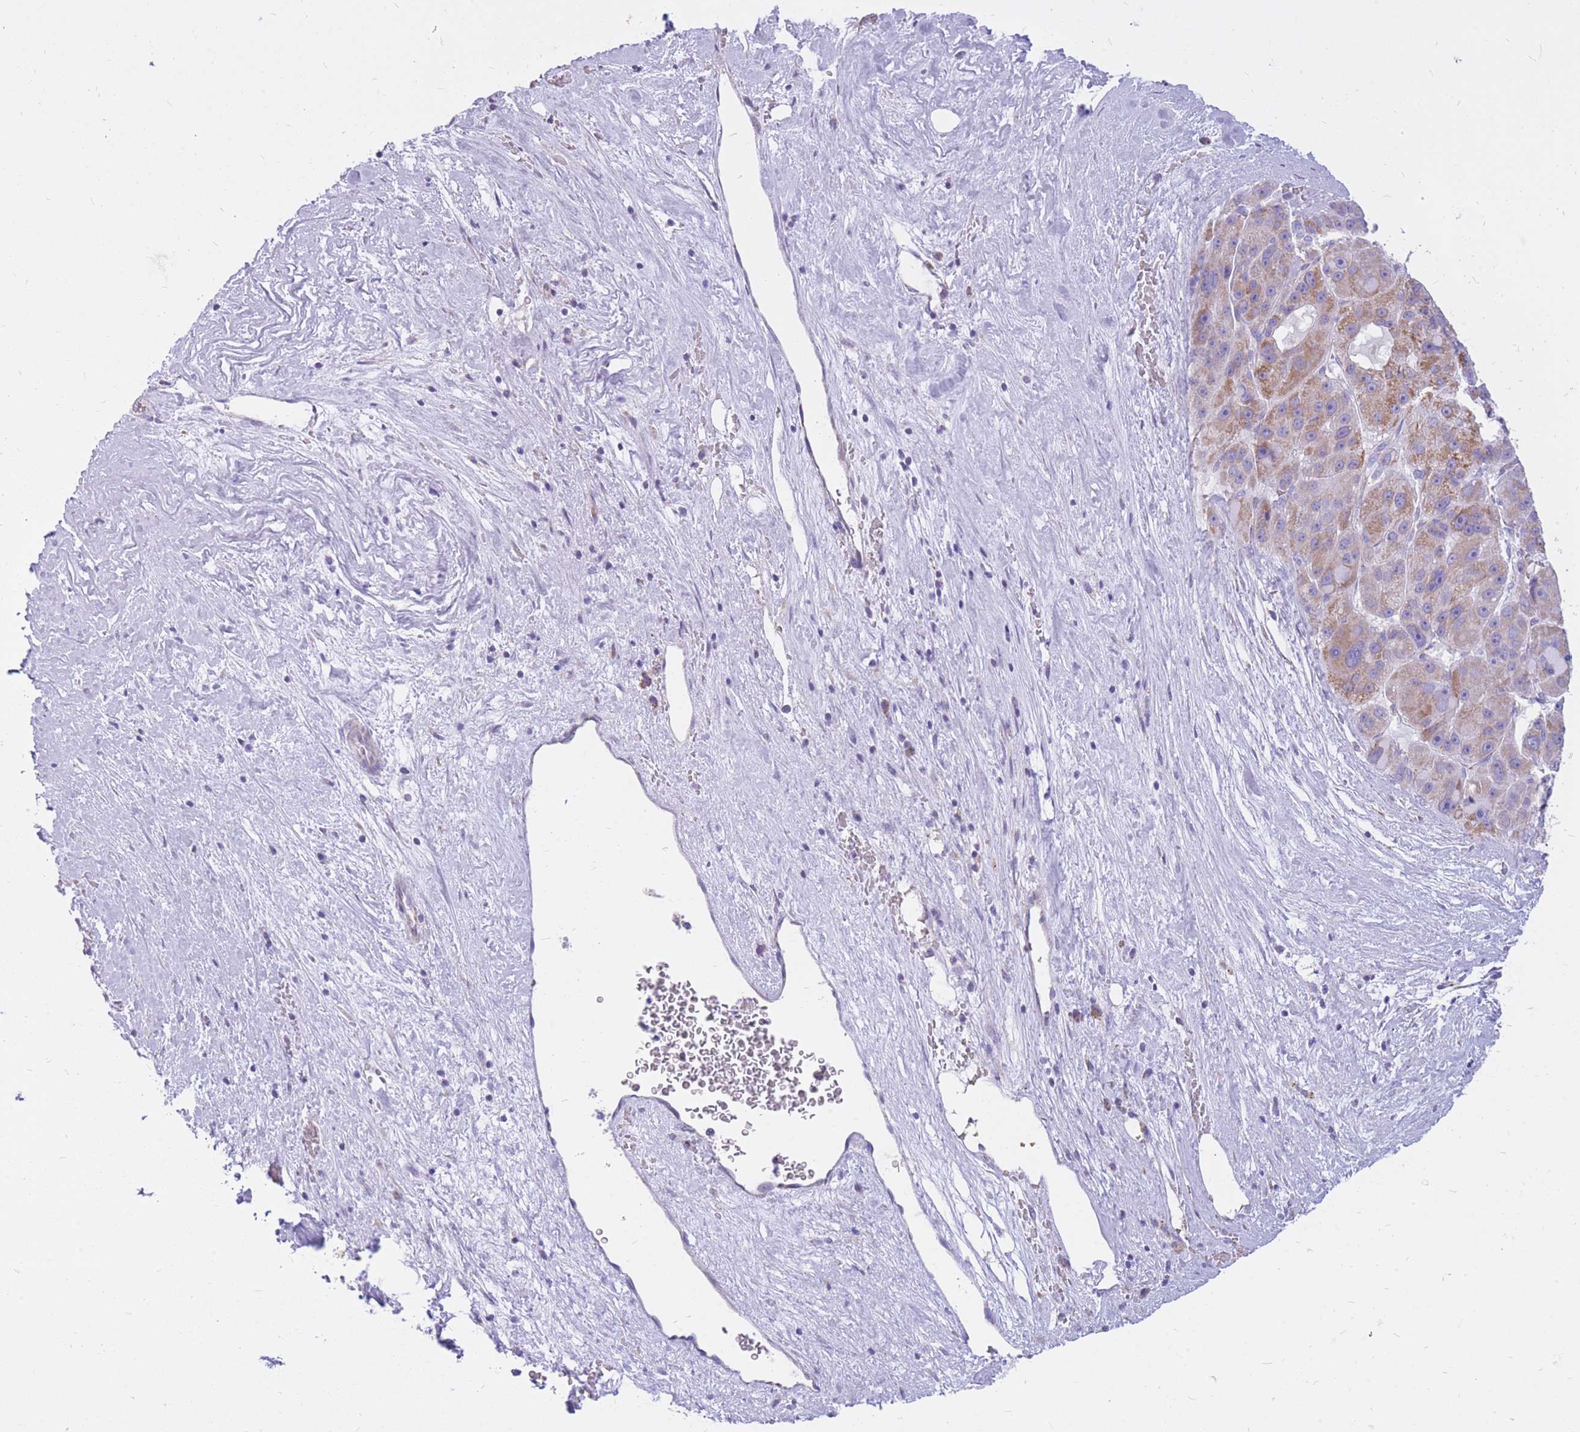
{"staining": {"intensity": "moderate", "quantity": "25%-75%", "location": "cytoplasmic/membranous"}, "tissue": "liver cancer", "cell_type": "Tumor cells", "image_type": "cancer", "snomed": [{"axis": "morphology", "description": "Carcinoma, Hepatocellular, NOS"}, {"axis": "topography", "description": "Liver"}], "caption": "This is a photomicrograph of immunohistochemistry staining of liver hepatocellular carcinoma, which shows moderate staining in the cytoplasmic/membranous of tumor cells.", "gene": "PCSK1", "patient": {"sex": "male", "age": 76}}